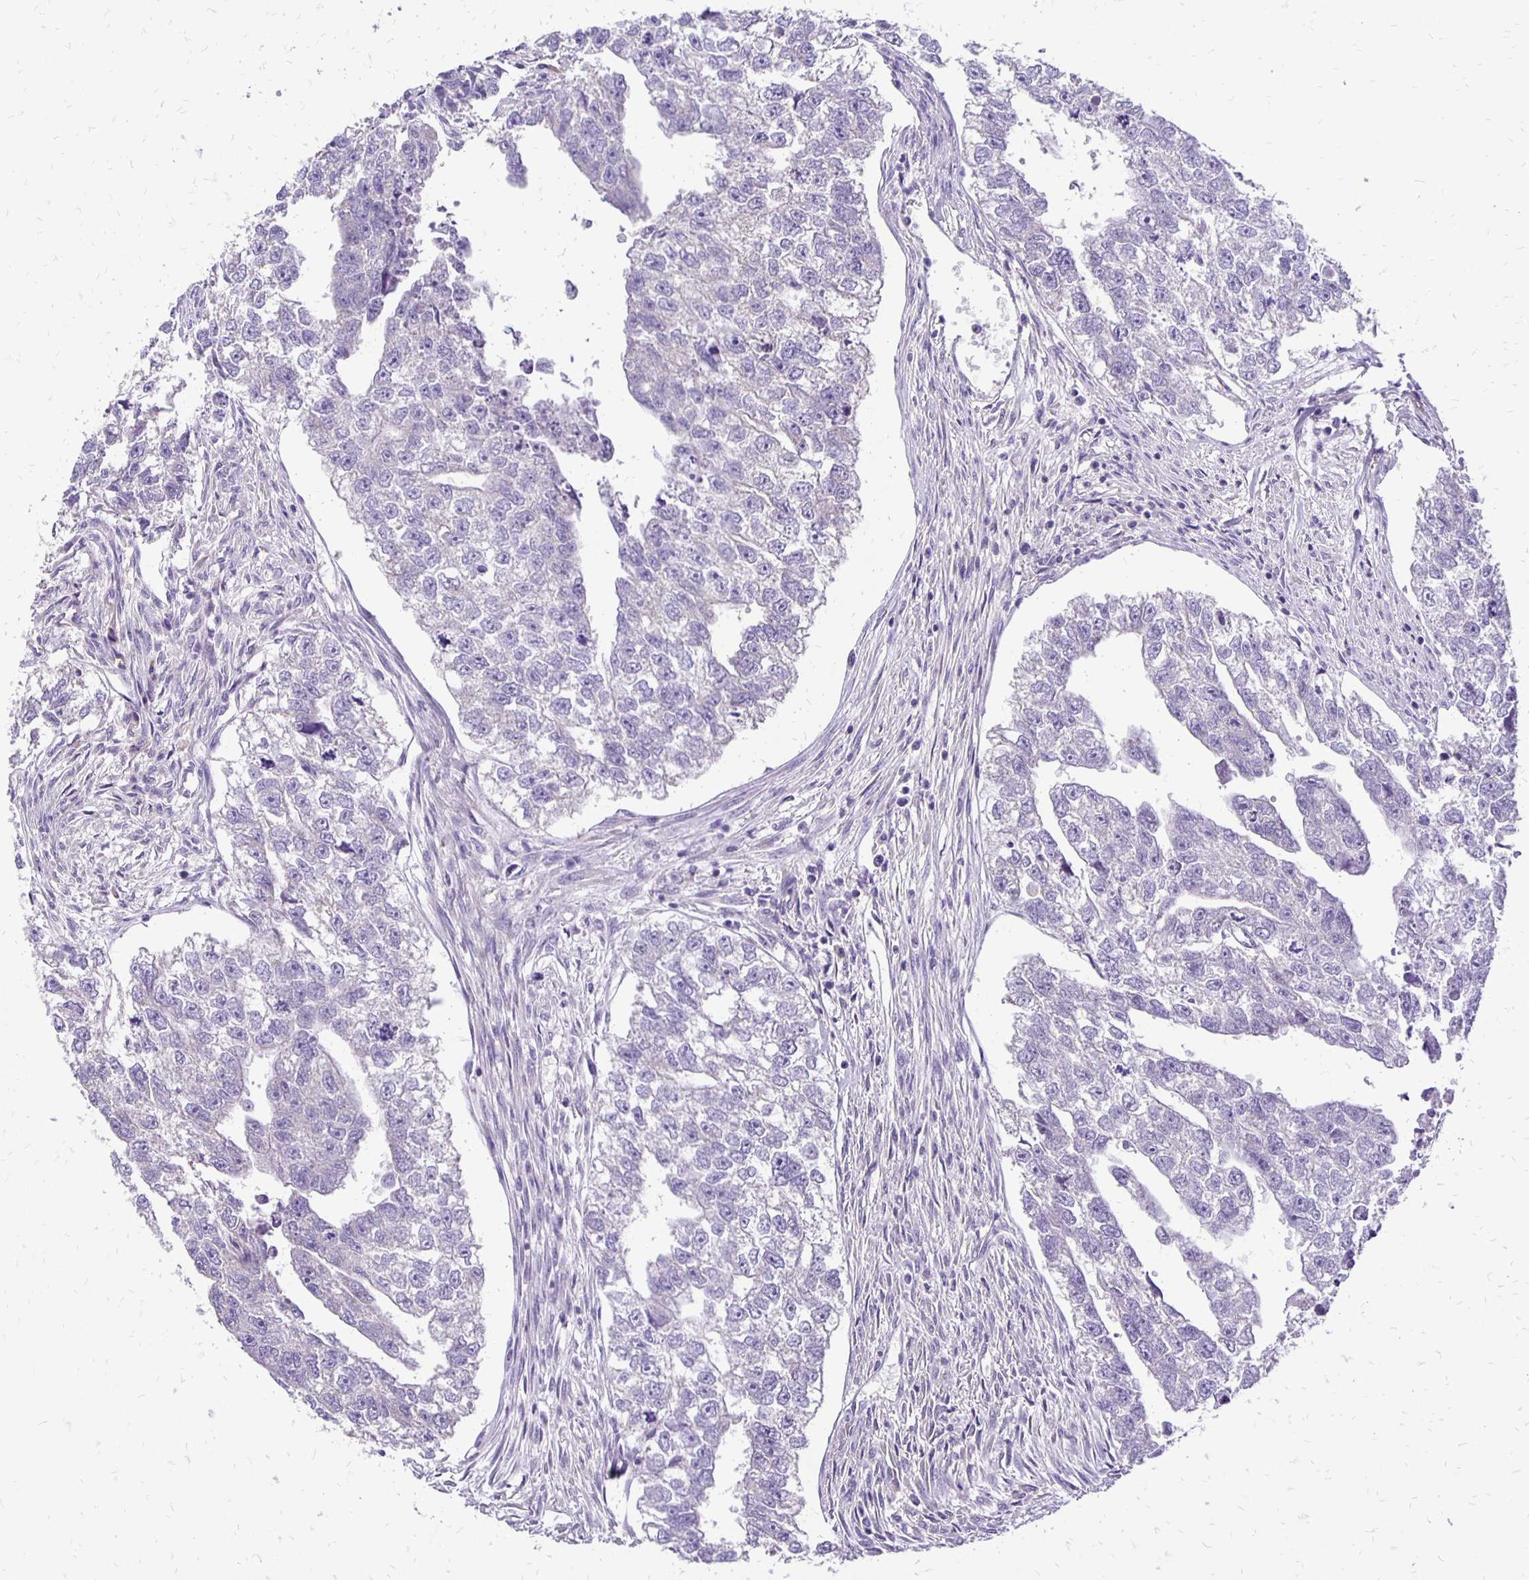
{"staining": {"intensity": "negative", "quantity": "none", "location": "none"}, "tissue": "testis cancer", "cell_type": "Tumor cells", "image_type": "cancer", "snomed": [{"axis": "morphology", "description": "Carcinoma, Embryonal, NOS"}, {"axis": "morphology", "description": "Teratoma, malignant, NOS"}, {"axis": "topography", "description": "Testis"}], "caption": "High magnification brightfield microscopy of testis cancer (malignant teratoma) stained with DAB (3,3'-diaminobenzidine) (brown) and counterstained with hematoxylin (blue): tumor cells show no significant staining. (Brightfield microscopy of DAB (3,3'-diaminobenzidine) immunohistochemistry (IHC) at high magnification).", "gene": "ANKRD45", "patient": {"sex": "male", "age": 44}}